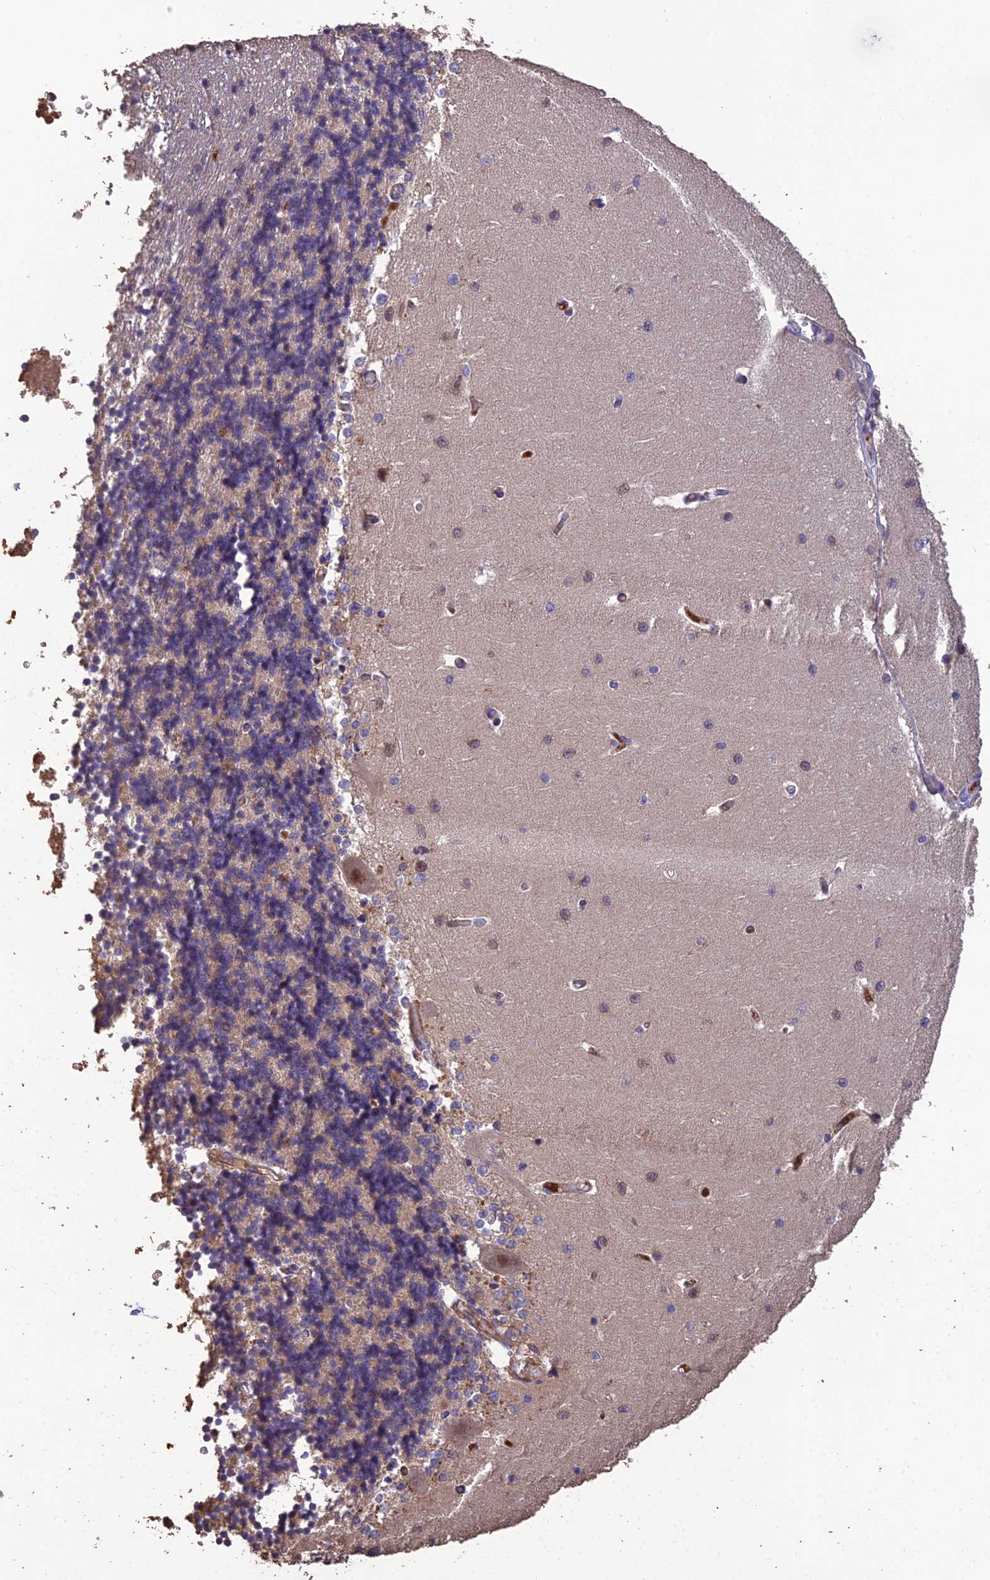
{"staining": {"intensity": "weak", "quantity": "<25%", "location": "cytoplasmic/membranous"}, "tissue": "cerebellum", "cell_type": "Cells in granular layer", "image_type": "normal", "snomed": [{"axis": "morphology", "description": "Normal tissue, NOS"}, {"axis": "topography", "description": "Cerebellum"}], "caption": "IHC of unremarkable human cerebellum displays no positivity in cells in granular layer.", "gene": "MIOS", "patient": {"sex": "male", "age": 37}}